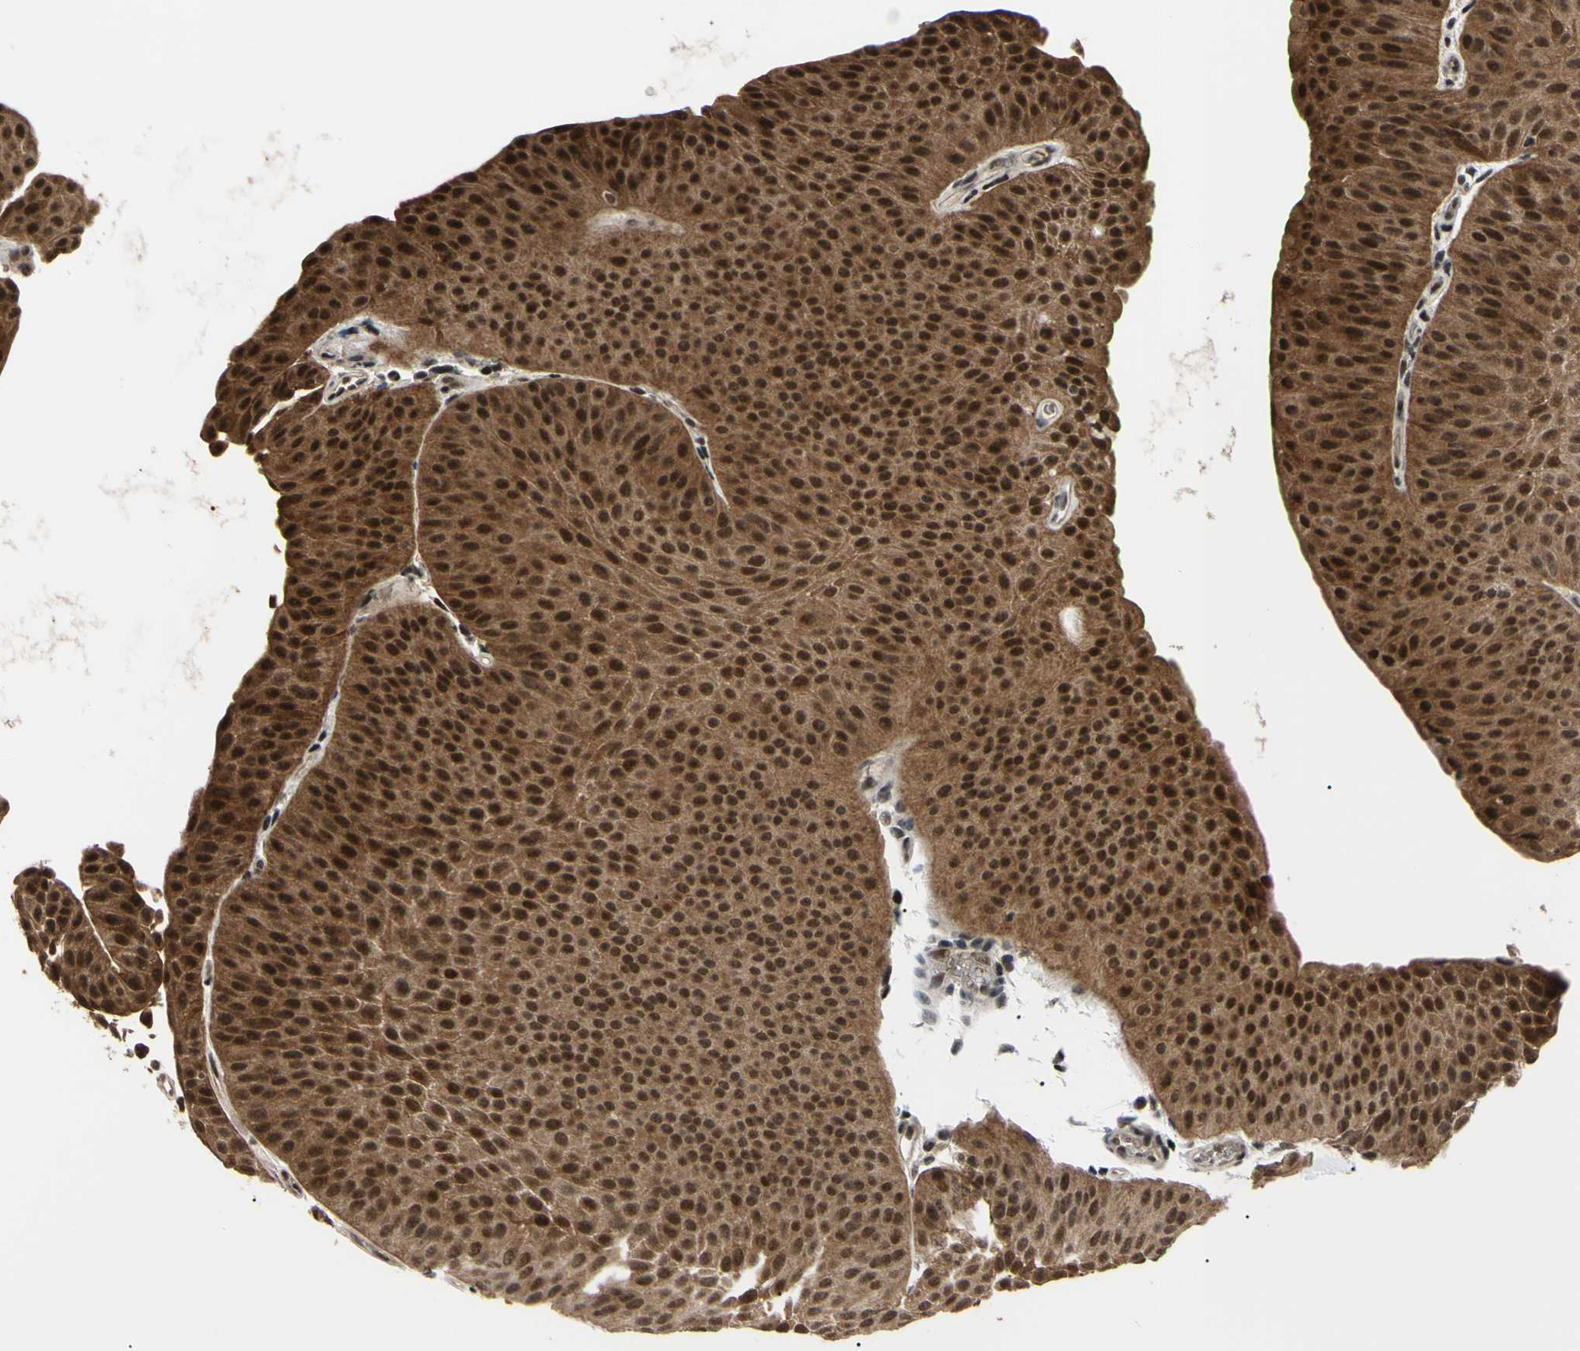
{"staining": {"intensity": "strong", "quantity": ">75%", "location": "cytoplasmic/membranous,nuclear"}, "tissue": "urothelial cancer", "cell_type": "Tumor cells", "image_type": "cancer", "snomed": [{"axis": "morphology", "description": "Urothelial carcinoma, Low grade"}, {"axis": "topography", "description": "Urinary bladder"}], "caption": "About >75% of tumor cells in human urothelial carcinoma (low-grade) show strong cytoplasmic/membranous and nuclear protein staining as visualized by brown immunohistochemical staining.", "gene": "THAP12", "patient": {"sex": "female", "age": 60}}